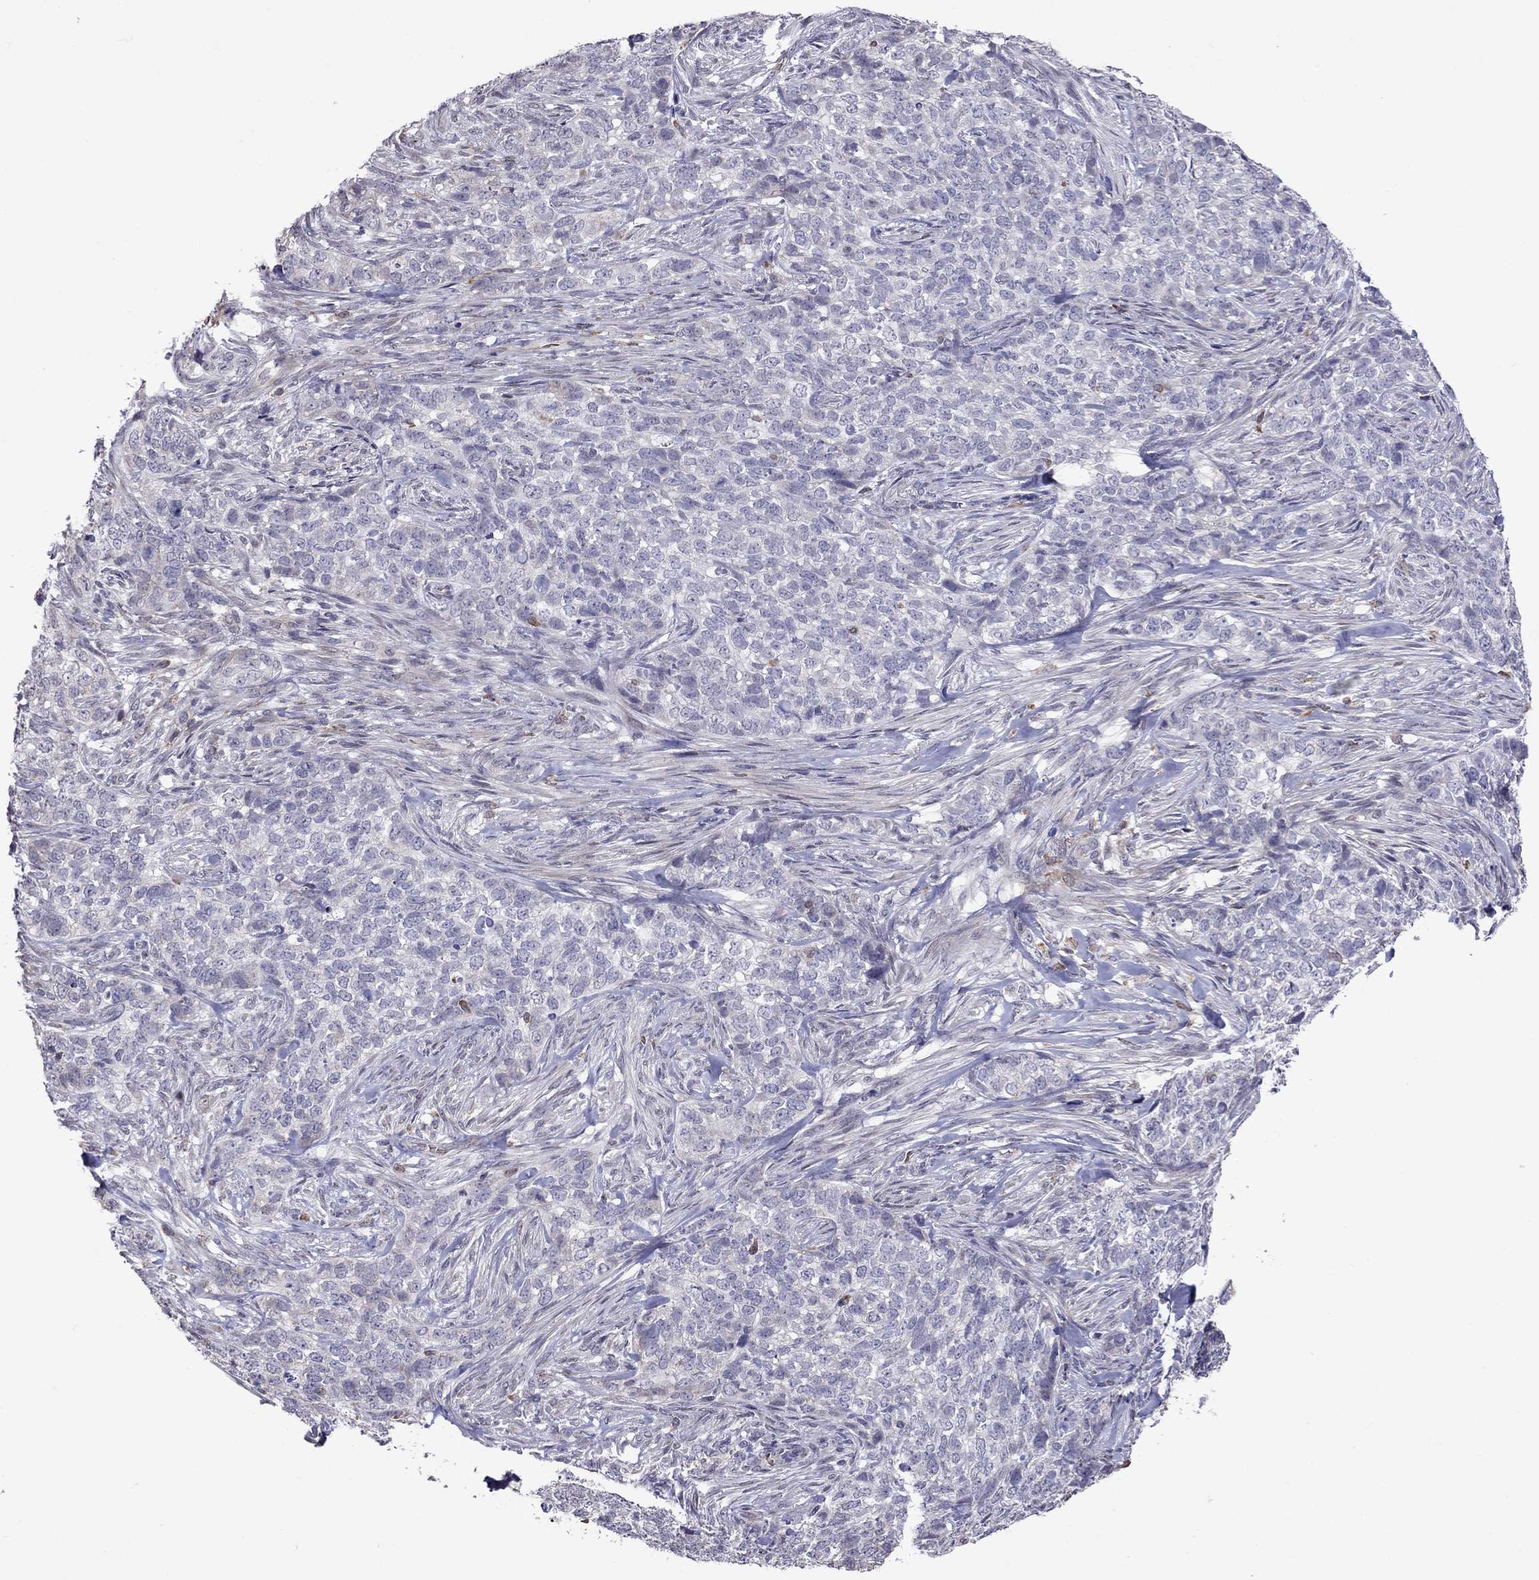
{"staining": {"intensity": "negative", "quantity": "none", "location": "none"}, "tissue": "skin cancer", "cell_type": "Tumor cells", "image_type": "cancer", "snomed": [{"axis": "morphology", "description": "Basal cell carcinoma"}, {"axis": "topography", "description": "Skin"}], "caption": "DAB immunohistochemical staining of human skin cancer displays no significant expression in tumor cells.", "gene": "ADAM28", "patient": {"sex": "female", "age": 69}}